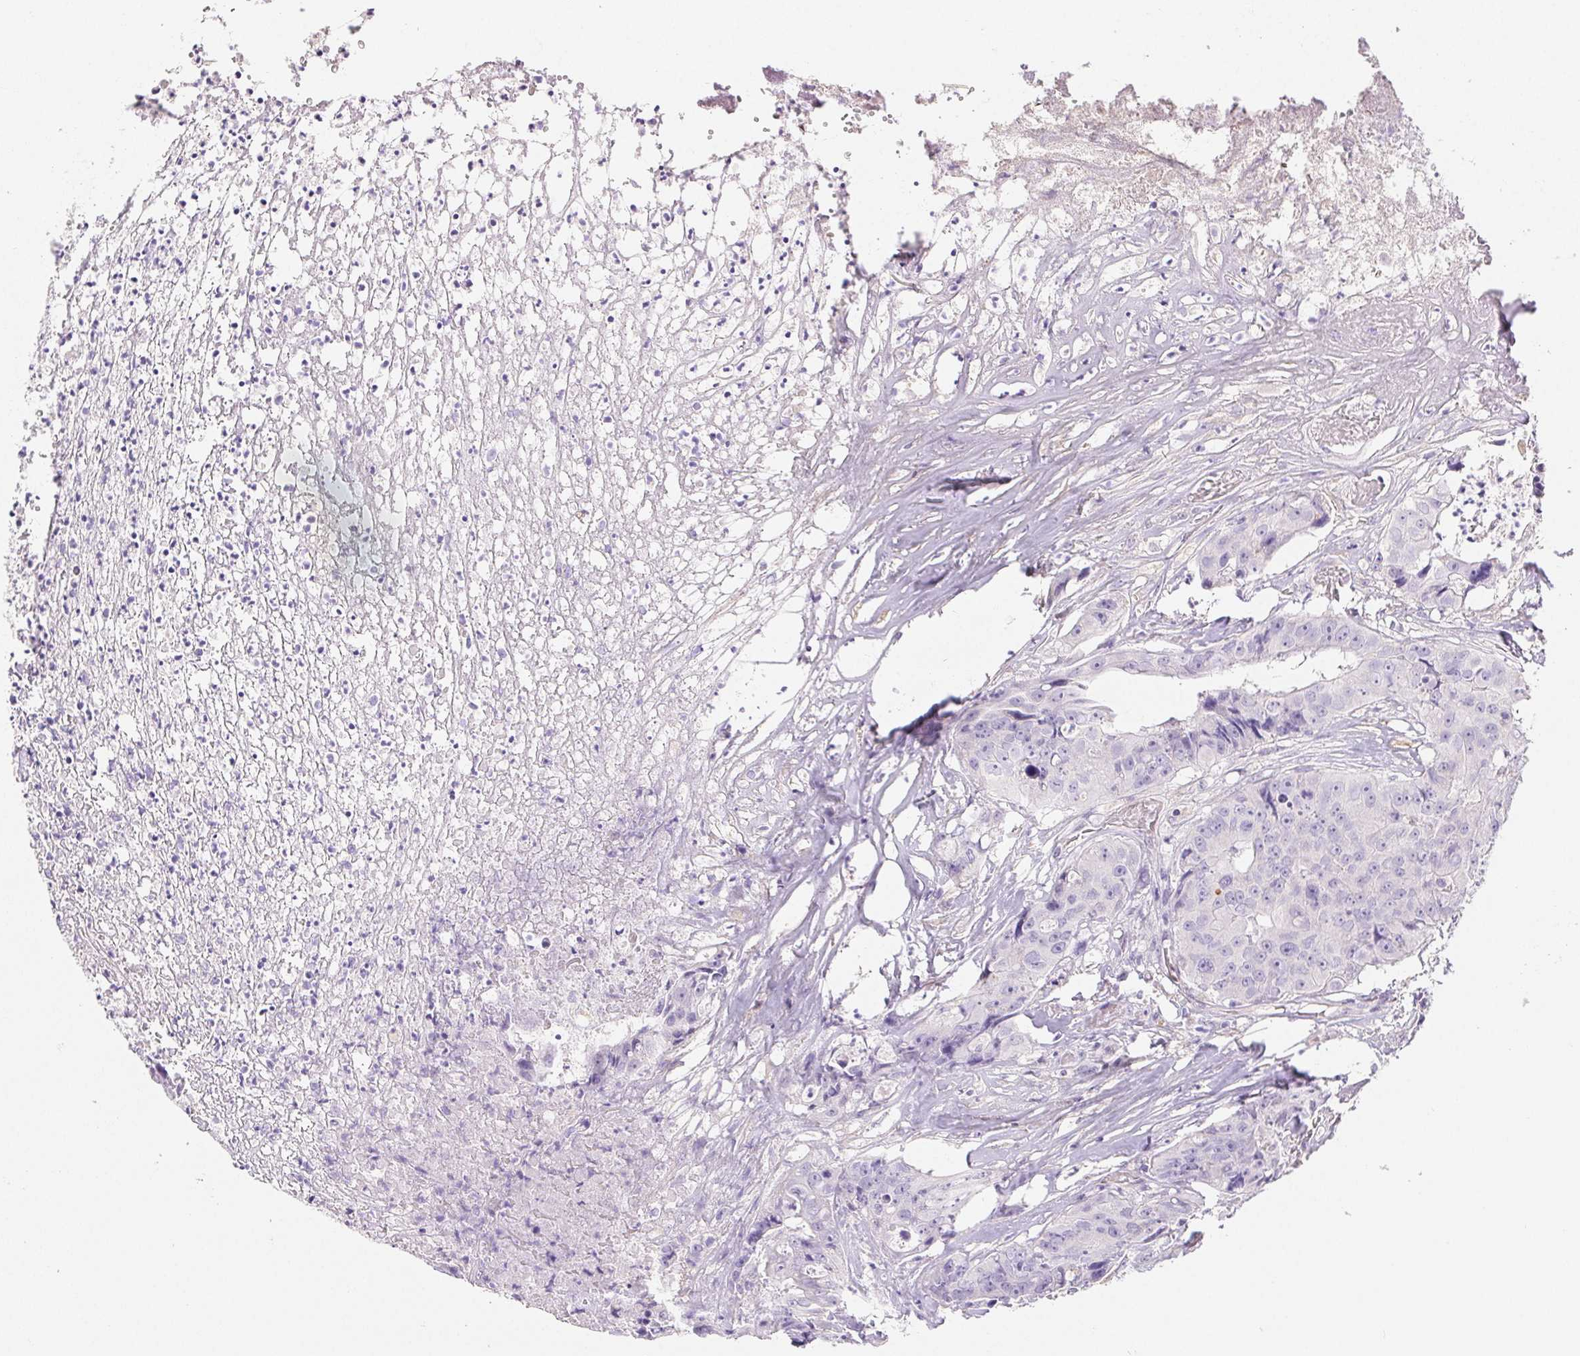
{"staining": {"intensity": "negative", "quantity": "none", "location": "none"}, "tissue": "colorectal cancer", "cell_type": "Tumor cells", "image_type": "cancer", "snomed": [{"axis": "morphology", "description": "Adenocarcinoma, NOS"}, {"axis": "topography", "description": "Rectum"}], "caption": "Adenocarcinoma (colorectal) stained for a protein using immunohistochemistry (IHC) demonstrates no expression tumor cells.", "gene": "PNLIP", "patient": {"sex": "female", "age": 62}}